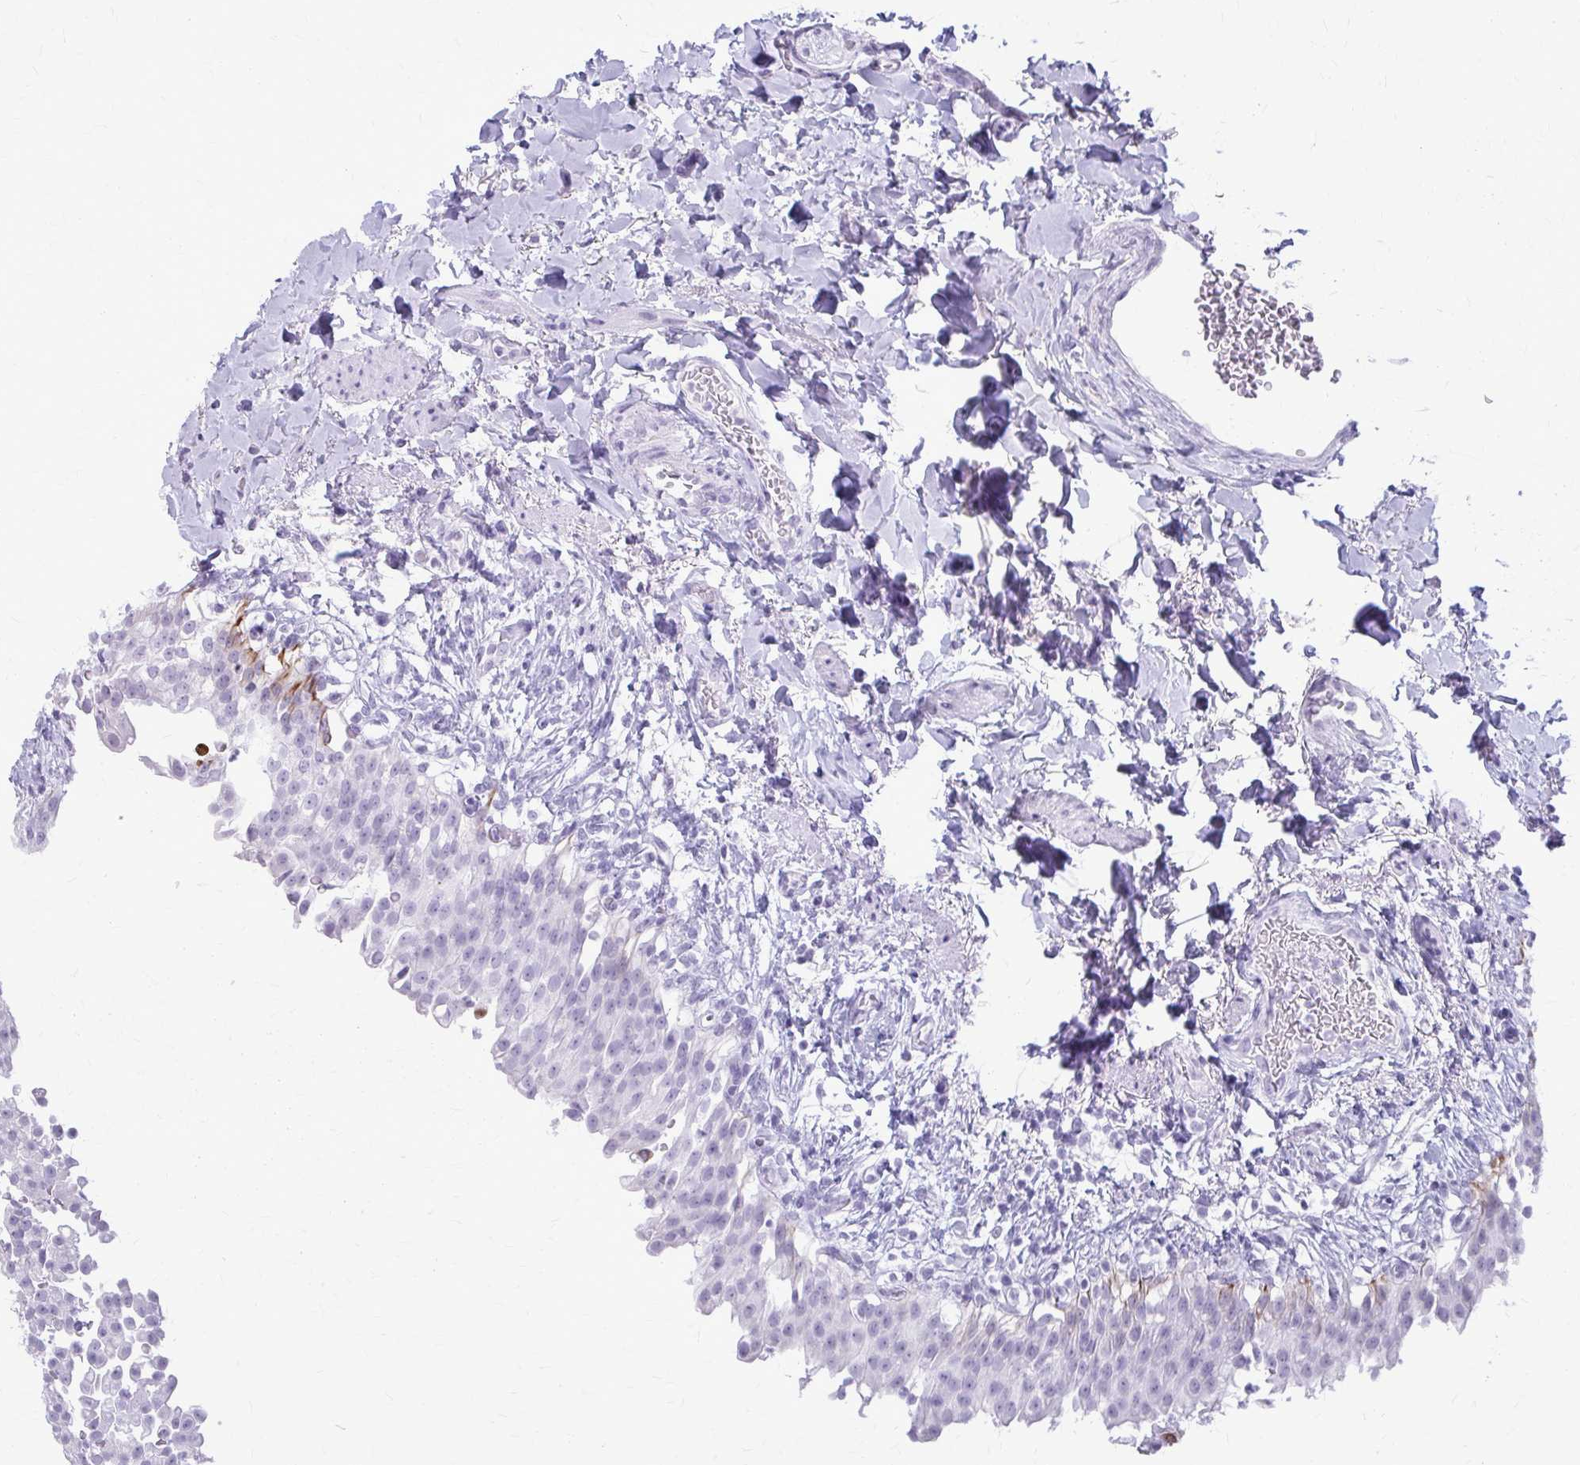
{"staining": {"intensity": "strong", "quantity": "<25%", "location": "cytoplasmic/membranous"}, "tissue": "urinary bladder", "cell_type": "Urothelial cells", "image_type": "normal", "snomed": [{"axis": "morphology", "description": "Normal tissue, NOS"}, {"axis": "topography", "description": "Urinary bladder"}, {"axis": "topography", "description": "Peripheral nerve tissue"}], "caption": "The immunohistochemical stain labels strong cytoplasmic/membranous expression in urothelial cells of normal urinary bladder. The staining is performed using DAB (3,3'-diaminobenzidine) brown chromogen to label protein expression. The nuclei are counter-stained blue using hematoxylin.", "gene": "KRT5", "patient": {"sex": "female", "age": 60}}